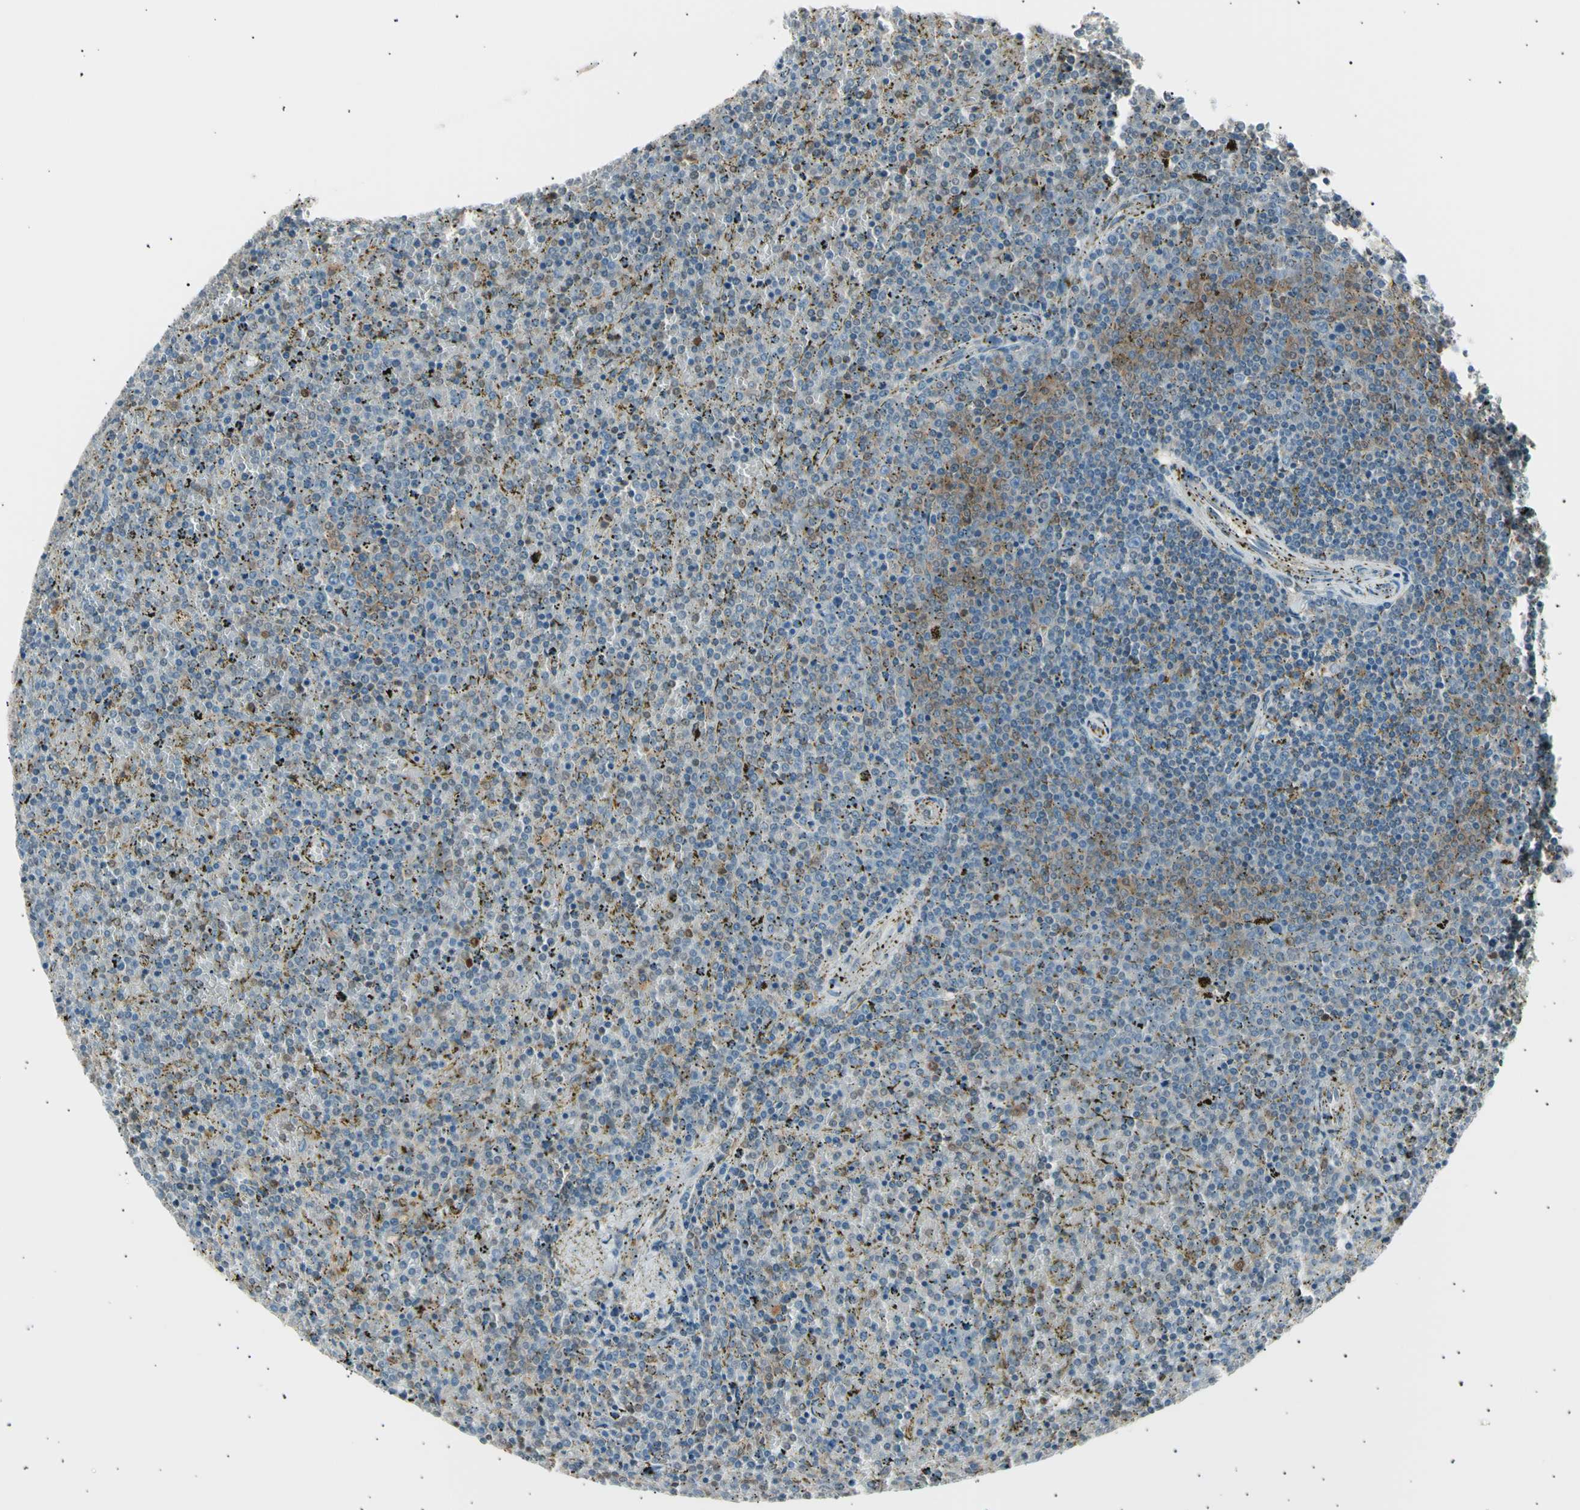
{"staining": {"intensity": "moderate", "quantity": "<25%", "location": "cytoplasmic/membranous"}, "tissue": "lymphoma", "cell_type": "Tumor cells", "image_type": "cancer", "snomed": [{"axis": "morphology", "description": "Malignant lymphoma, non-Hodgkin's type, Low grade"}, {"axis": "topography", "description": "Spleen"}], "caption": "Protein staining of malignant lymphoma, non-Hodgkin's type (low-grade) tissue displays moderate cytoplasmic/membranous staining in approximately <25% of tumor cells.", "gene": "LHPP", "patient": {"sex": "female", "age": 77}}